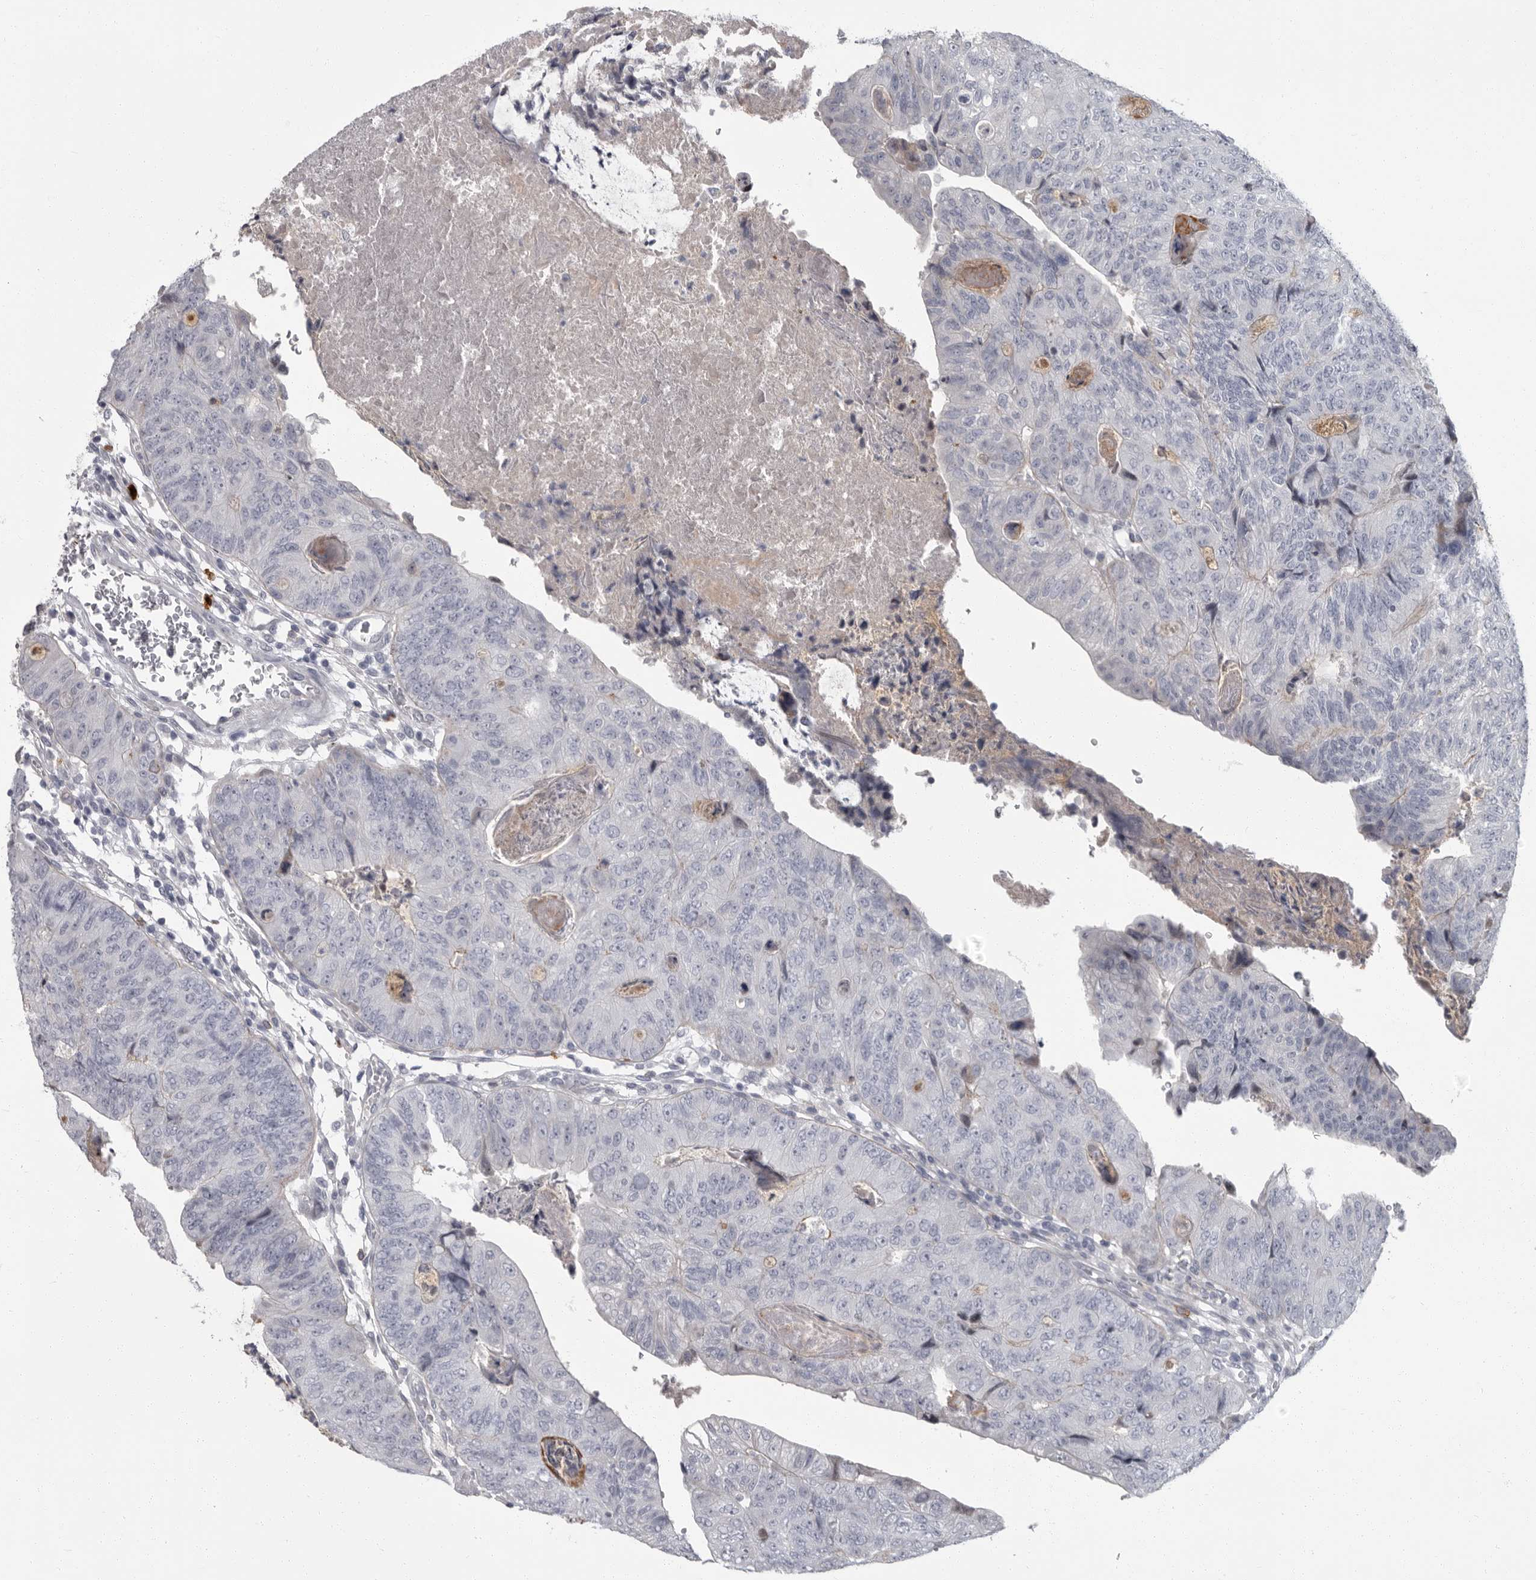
{"staining": {"intensity": "negative", "quantity": "none", "location": "none"}, "tissue": "colorectal cancer", "cell_type": "Tumor cells", "image_type": "cancer", "snomed": [{"axis": "morphology", "description": "Adenocarcinoma, NOS"}, {"axis": "topography", "description": "Colon"}], "caption": "DAB (3,3'-diaminobenzidine) immunohistochemical staining of human colorectal cancer demonstrates no significant positivity in tumor cells.", "gene": "SLC25A39", "patient": {"sex": "female", "age": 67}}